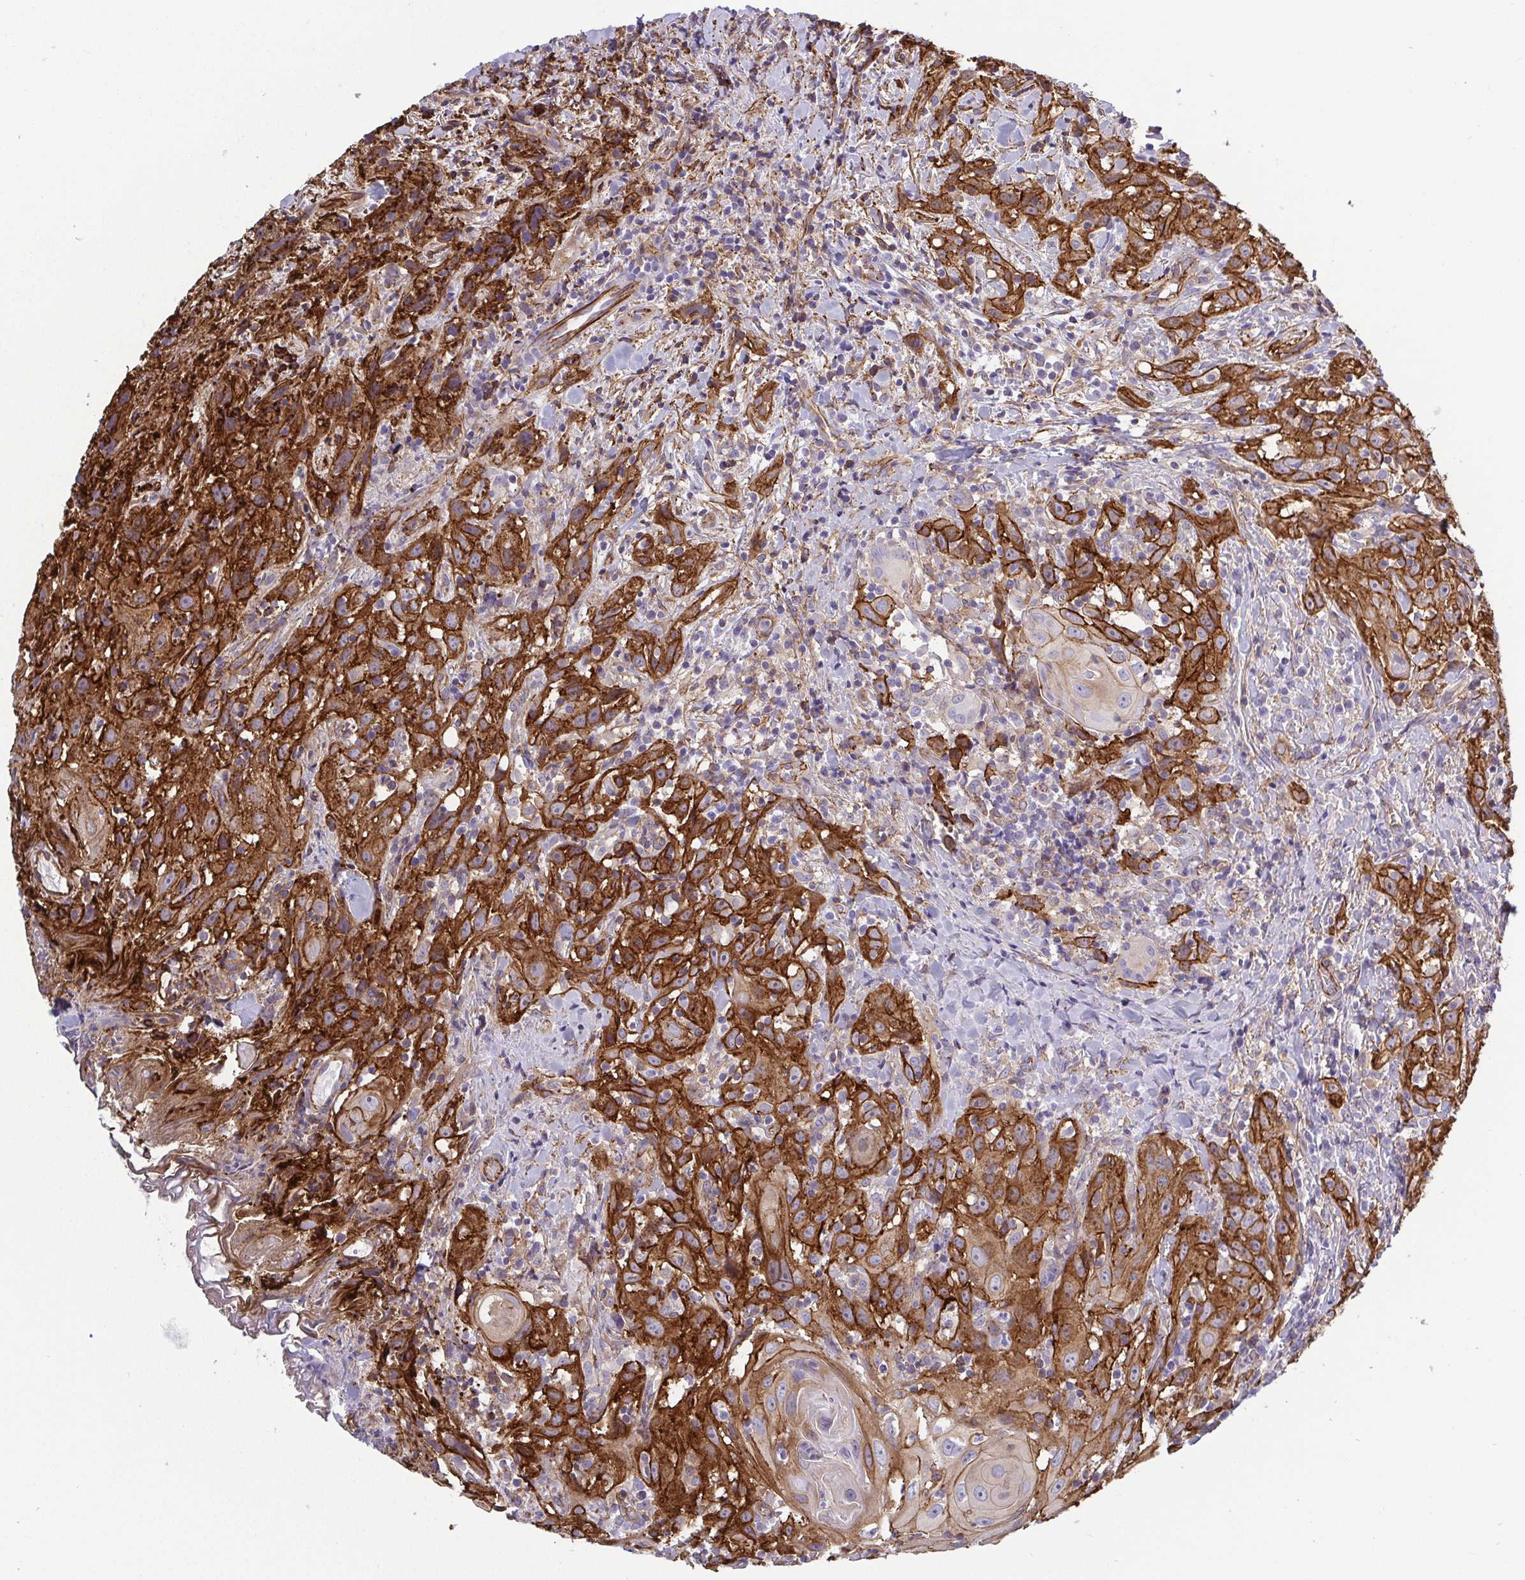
{"staining": {"intensity": "strong", "quantity": ">75%", "location": "cytoplasmic/membranous"}, "tissue": "head and neck cancer", "cell_type": "Tumor cells", "image_type": "cancer", "snomed": [{"axis": "morphology", "description": "Squamous cell carcinoma, NOS"}, {"axis": "topography", "description": "Head-Neck"}], "caption": "There is high levels of strong cytoplasmic/membranous expression in tumor cells of squamous cell carcinoma (head and neck), as demonstrated by immunohistochemical staining (brown color).", "gene": "LIMA1", "patient": {"sex": "female", "age": 95}}